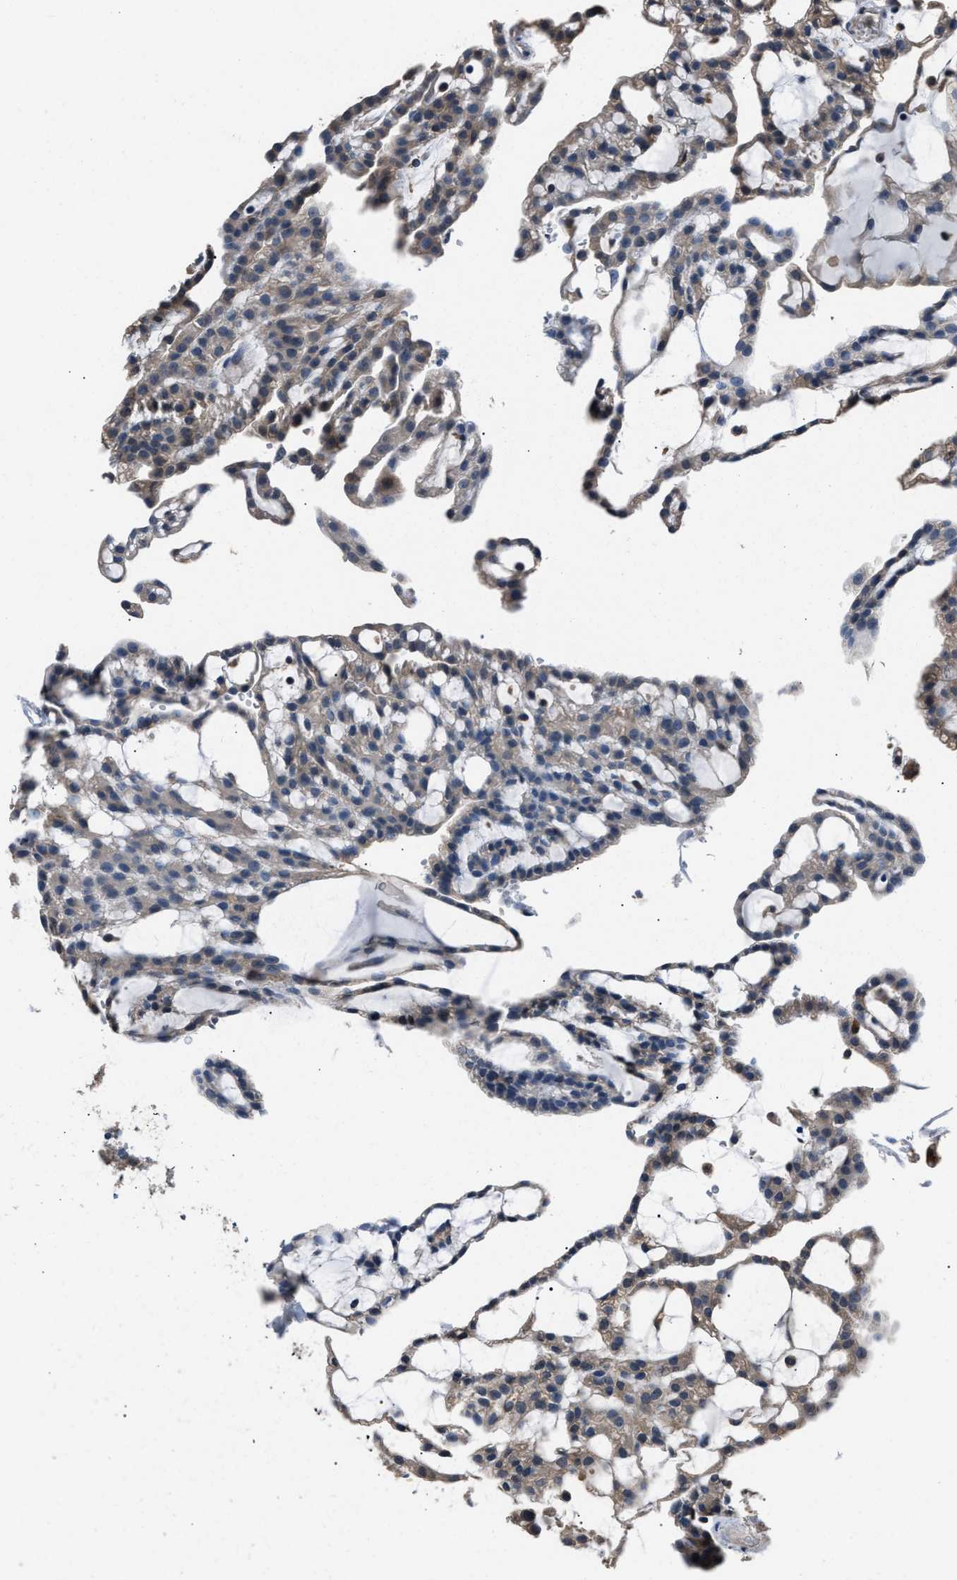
{"staining": {"intensity": "weak", "quantity": "25%-75%", "location": "cytoplasmic/membranous"}, "tissue": "renal cancer", "cell_type": "Tumor cells", "image_type": "cancer", "snomed": [{"axis": "morphology", "description": "Adenocarcinoma, NOS"}, {"axis": "topography", "description": "Kidney"}], "caption": "Protein analysis of renal cancer tissue exhibits weak cytoplasmic/membranous staining in approximately 25%-75% of tumor cells.", "gene": "GSTP1", "patient": {"sex": "male", "age": 63}}